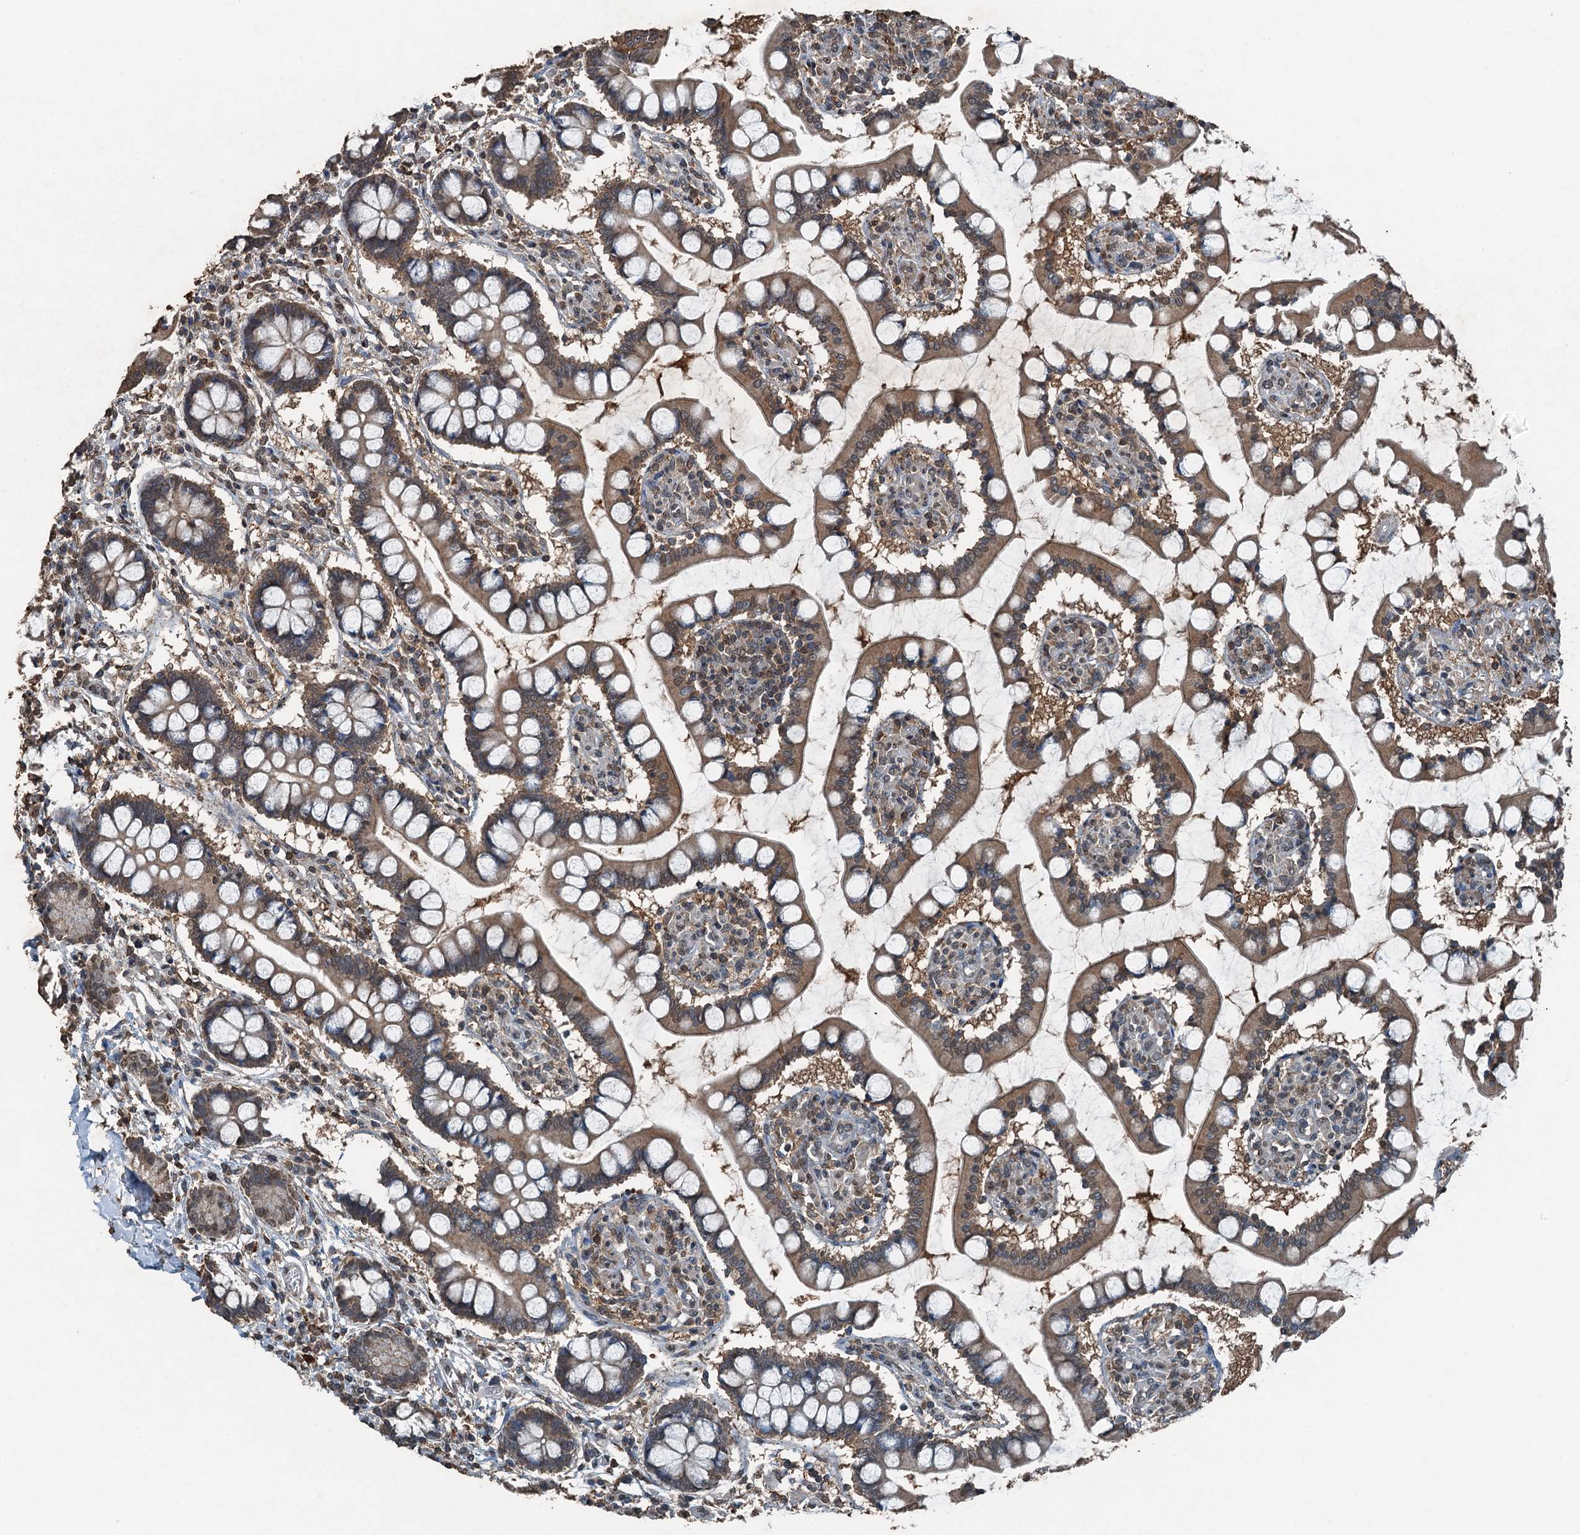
{"staining": {"intensity": "moderate", "quantity": ">75%", "location": "cytoplasmic/membranous"}, "tissue": "small intestine", "cell_type": "Glandular cells", "image_type": "normal", "snomed": [{"axis": "morphology", "description": "Normal tissue, NOS"}, {"axis": "topography", "description": "Small intestine"}], "caption": "IHC of unremarkable small intestine exhibits medium levels of moderate cytoplasmic/membranous staining in about >75% of glandular cells. The staining was performed using DAB (3,3'-diaminobenzidine) to visualize the protein expression in brown, while the nuclei were stained in blue with hematoxylin (Magnification: 20x).", "gene": "TCTN1", "patient": {"sex": "male", "age": 52}}